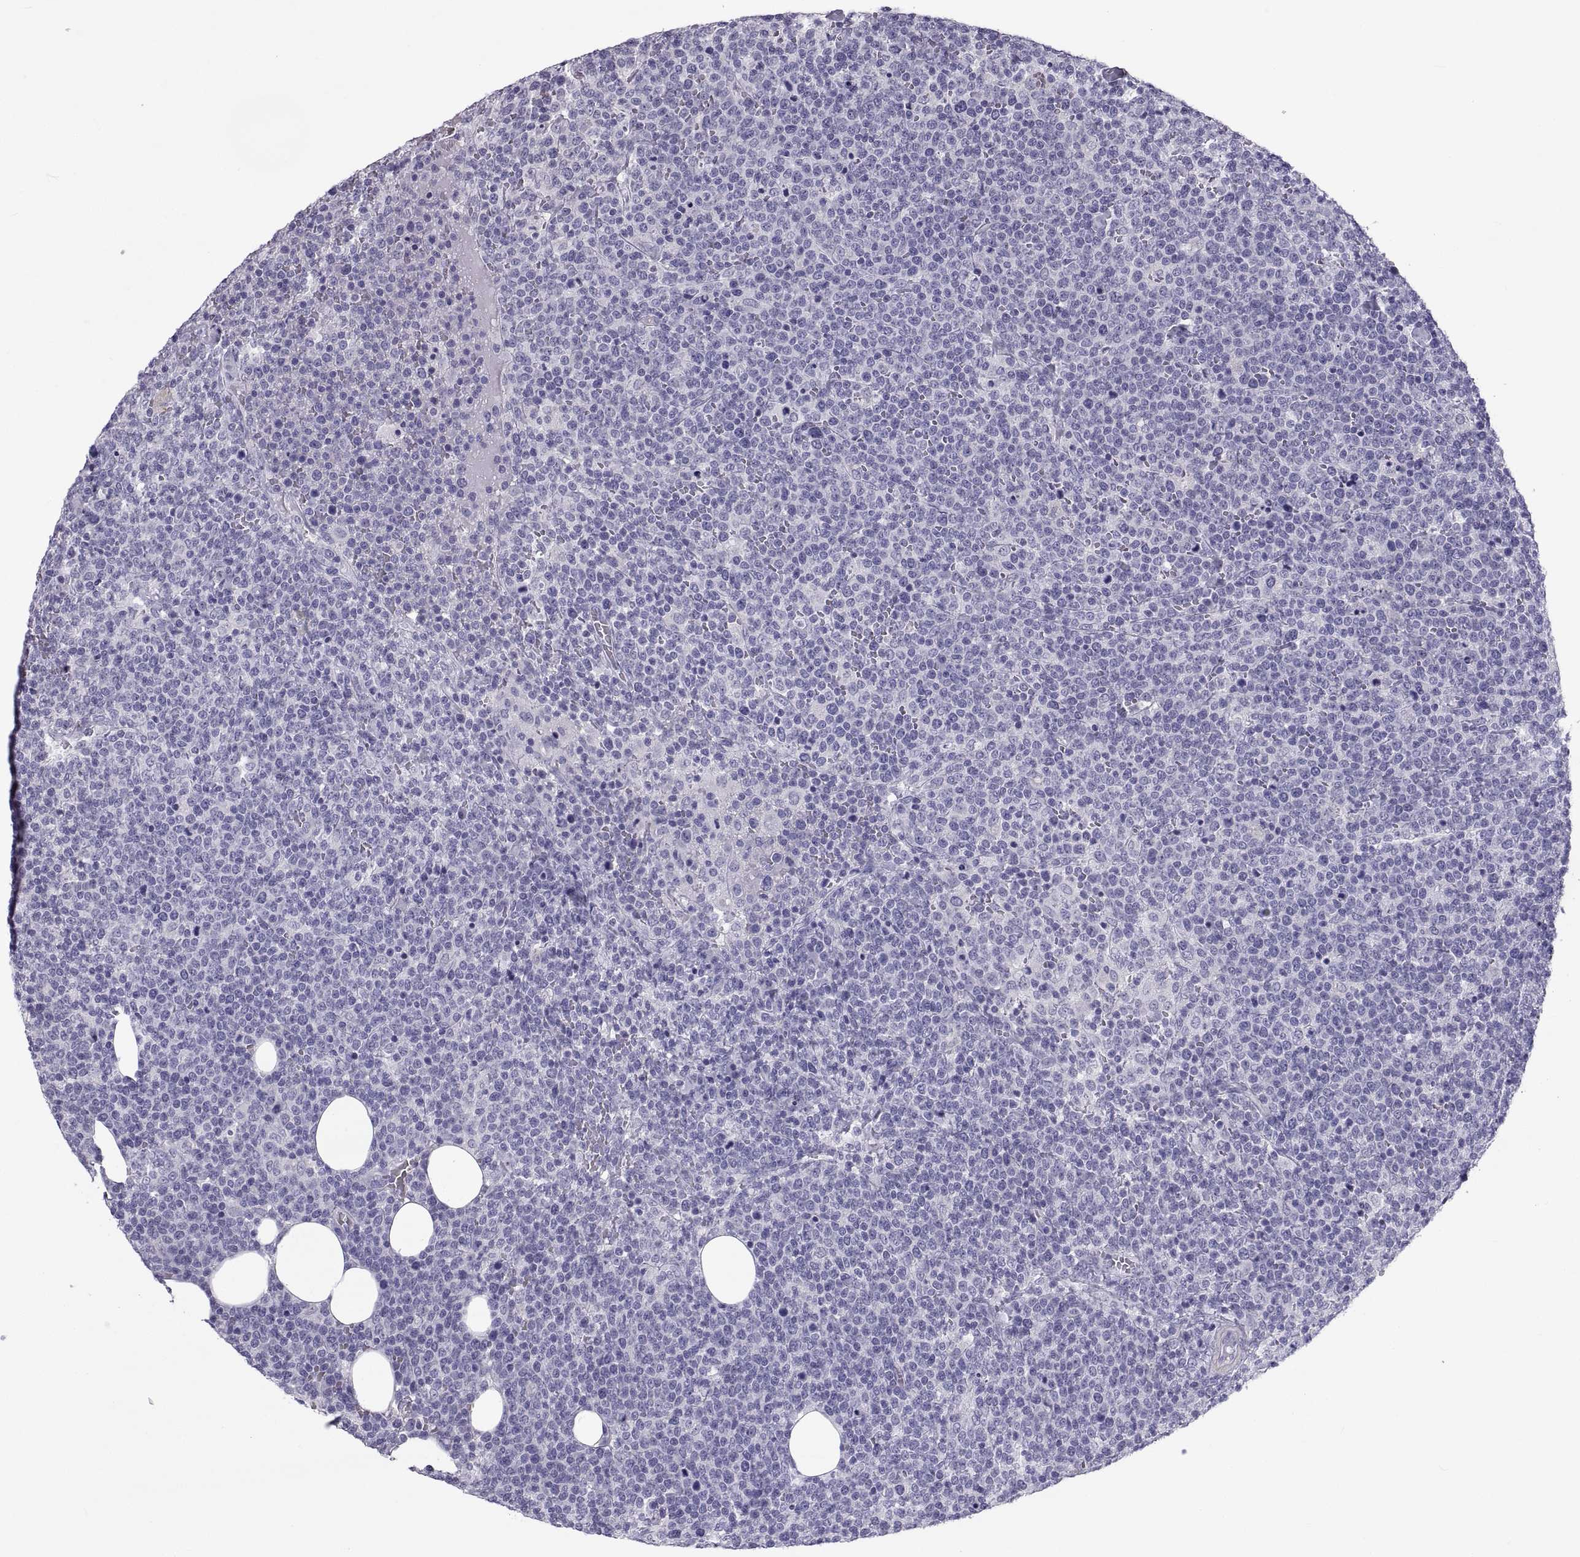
{"staining": {"intensity": "negative", "quantity": "none", "location": "none"}, "tissue": "lymphoma", "cell_type": "Tumor cells", "image_type": "cancer", "snomed": [{"axis": "morphology", "description": "Malignant lymphoma, non-Hodgkin's type, High grade"}, {"axis": "topography", "description": "Lymph node"}], "caption": "Immunohistochemistry (IHC) of human malignant lymphoma, non-Hodgkin's type (high-grade) reveals no expression in tumor cells.", "gene": "IGSF1", "patient": {"sex": "male", "age": 61}}